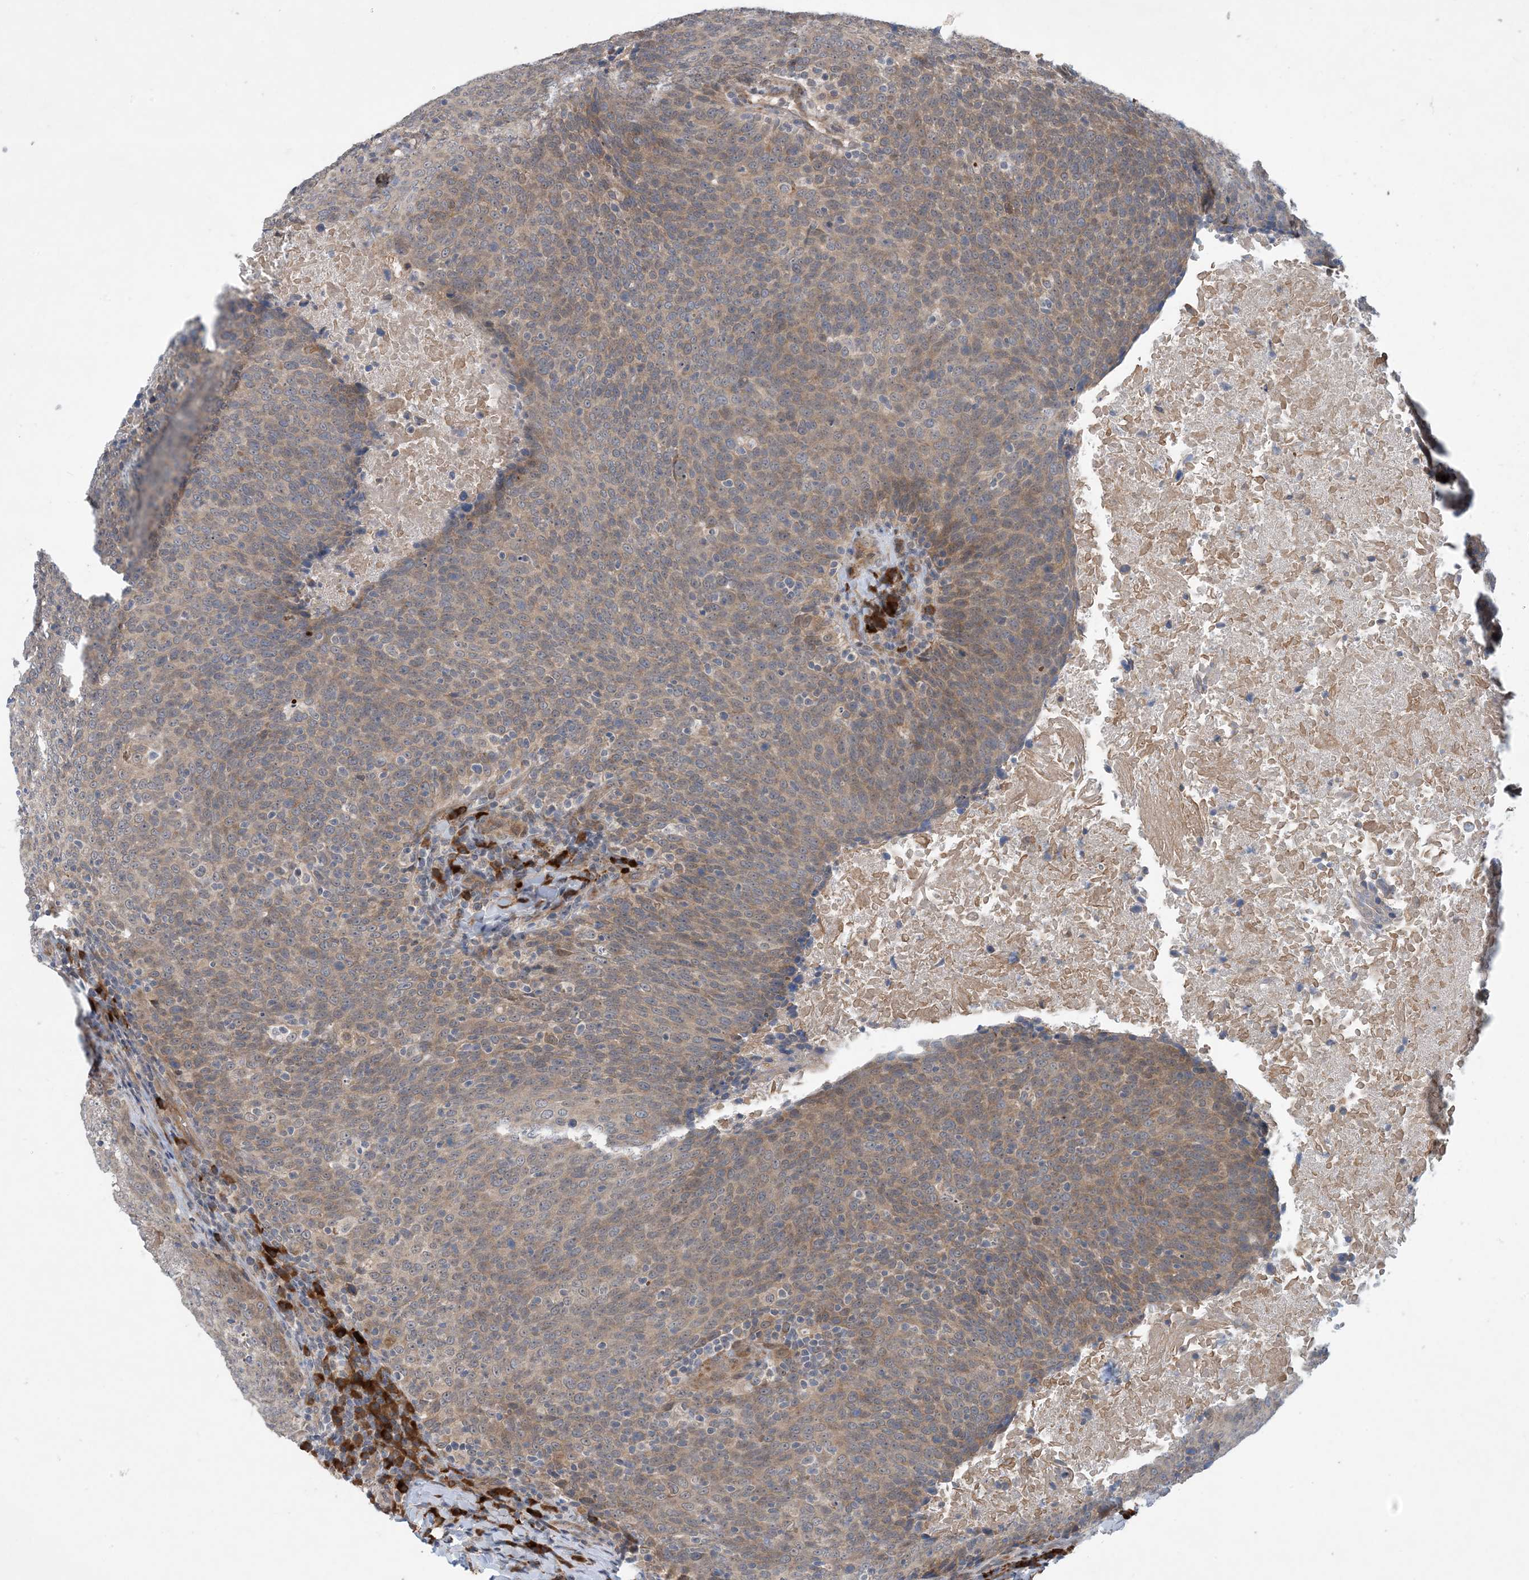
{"staining": {"intensity": "weak", "quantity": ">75%", "location": "cytoplasmic/membranous"}, "tissue": "head and neck cancer", "cell_type": "Tumor cells", "image_type": "cancer", "snomed": [{"axis": "morphology", "description": "Squamous cell carcinoma, NOS"}, {"axis": "morphology", "description": "Squamous cell carcinoma, metastatic, NOS"}, {"axis": "topography", "description": "Lymph node"}, {"axis": "topography", "description": "Head-Neck"}], "caption": "The histopathology image demonstrates staining of head and neck cancer (metastatic squamous cell carcinoma), revealing weak cytoplasmic/membranous protein staining (brown color) within tumor cells.", "gene": "PHOSPHO2", "patient": {"sex": "male", "age": 62}}